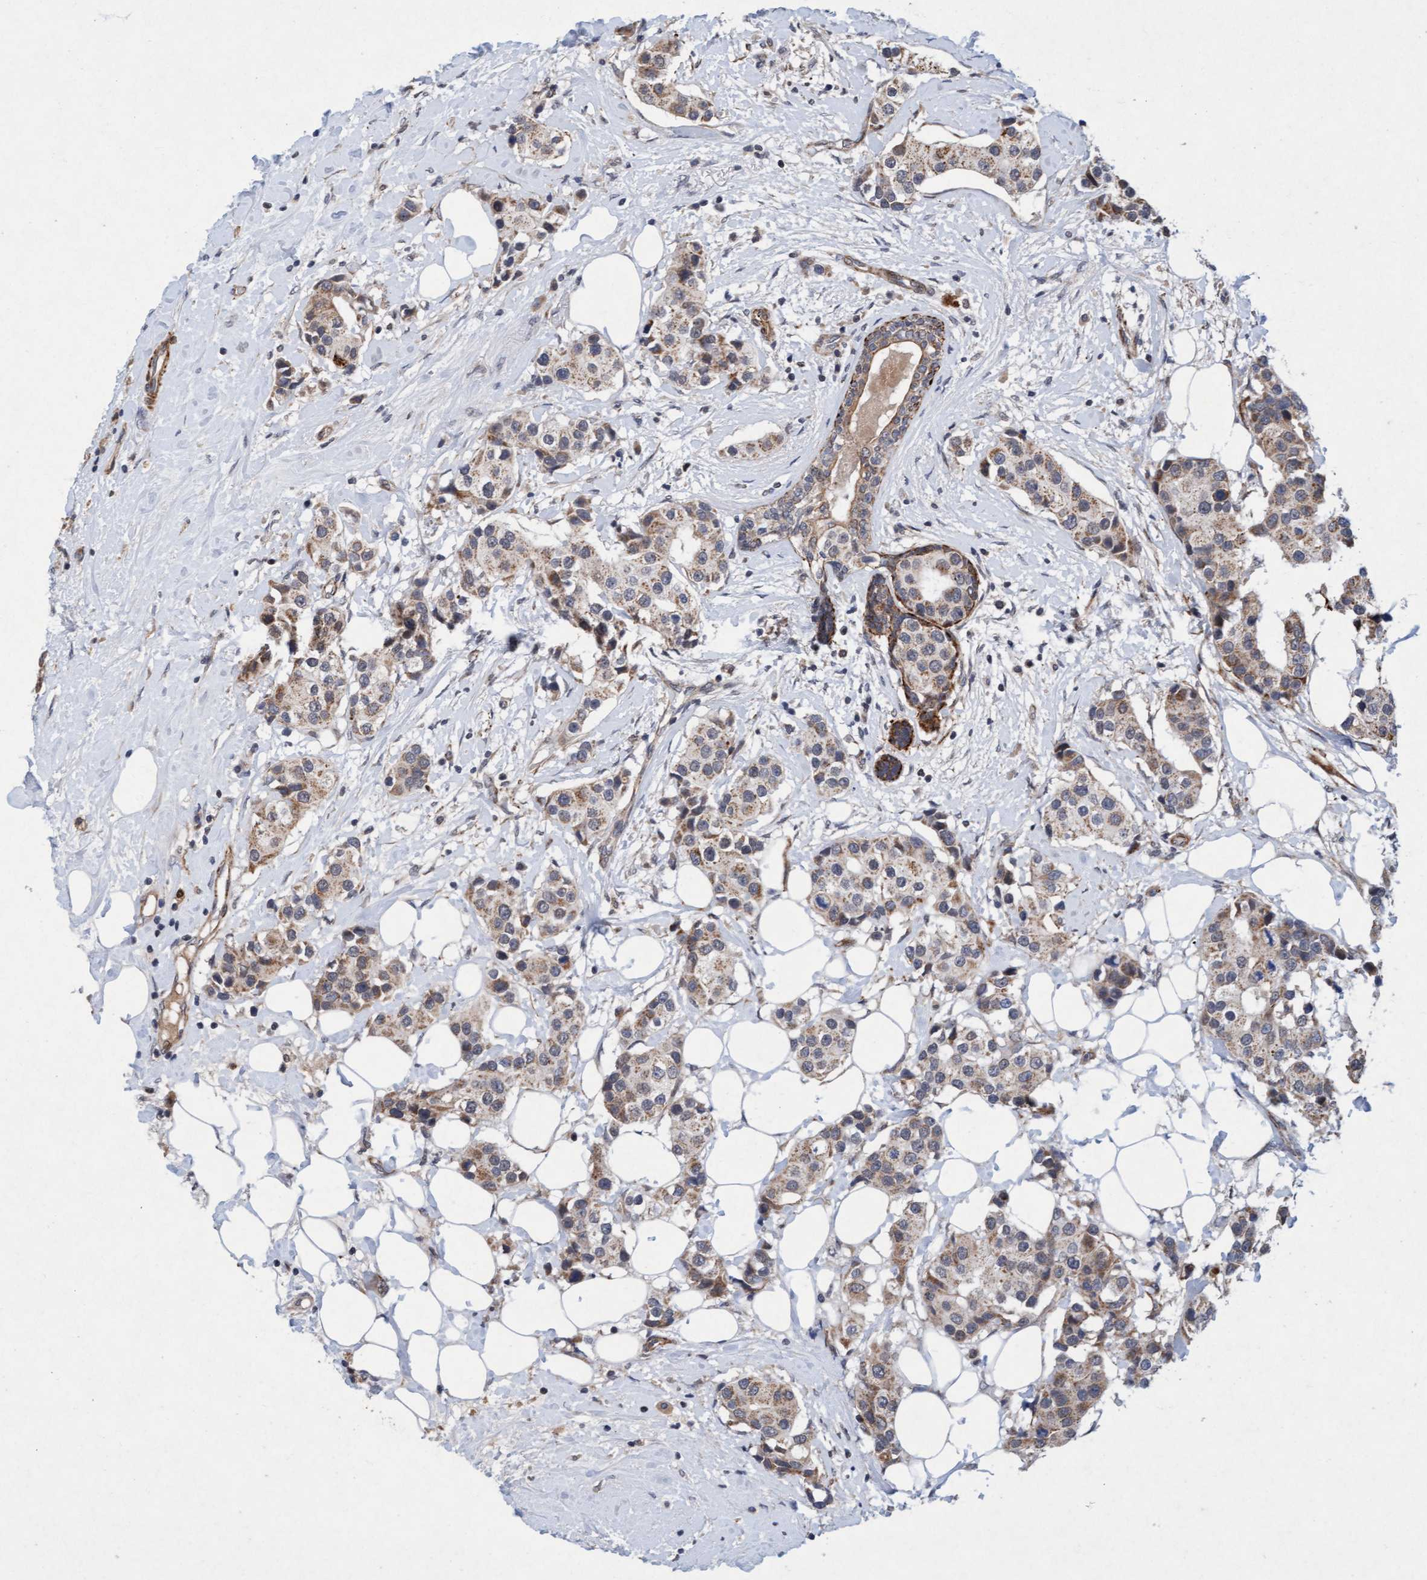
{"staining": {"intensity": "weak", "quantity": ">75%", "location": "cytoplasmic/membranous"}, "tissue": "breast cancer", "cell_type": "Tumor cells", "image_type": "cancer", "snomed": [{"axis": "morphology", "description": "Normal tissue, NOS"}, {"axis": "morphology", "description": "Duct carcinoma"}, {"axis": "topography", "description": "Breast"}], "caption": "DAB (3,3'-diaminobenzidine) immunohistochemical staining of human breast cancer displays weak cytoplasmic/membranous protein positivity in about >75% of tumor cells.", "gene": "TMEM70", "patient": {"sex": "female", "age": 39}}